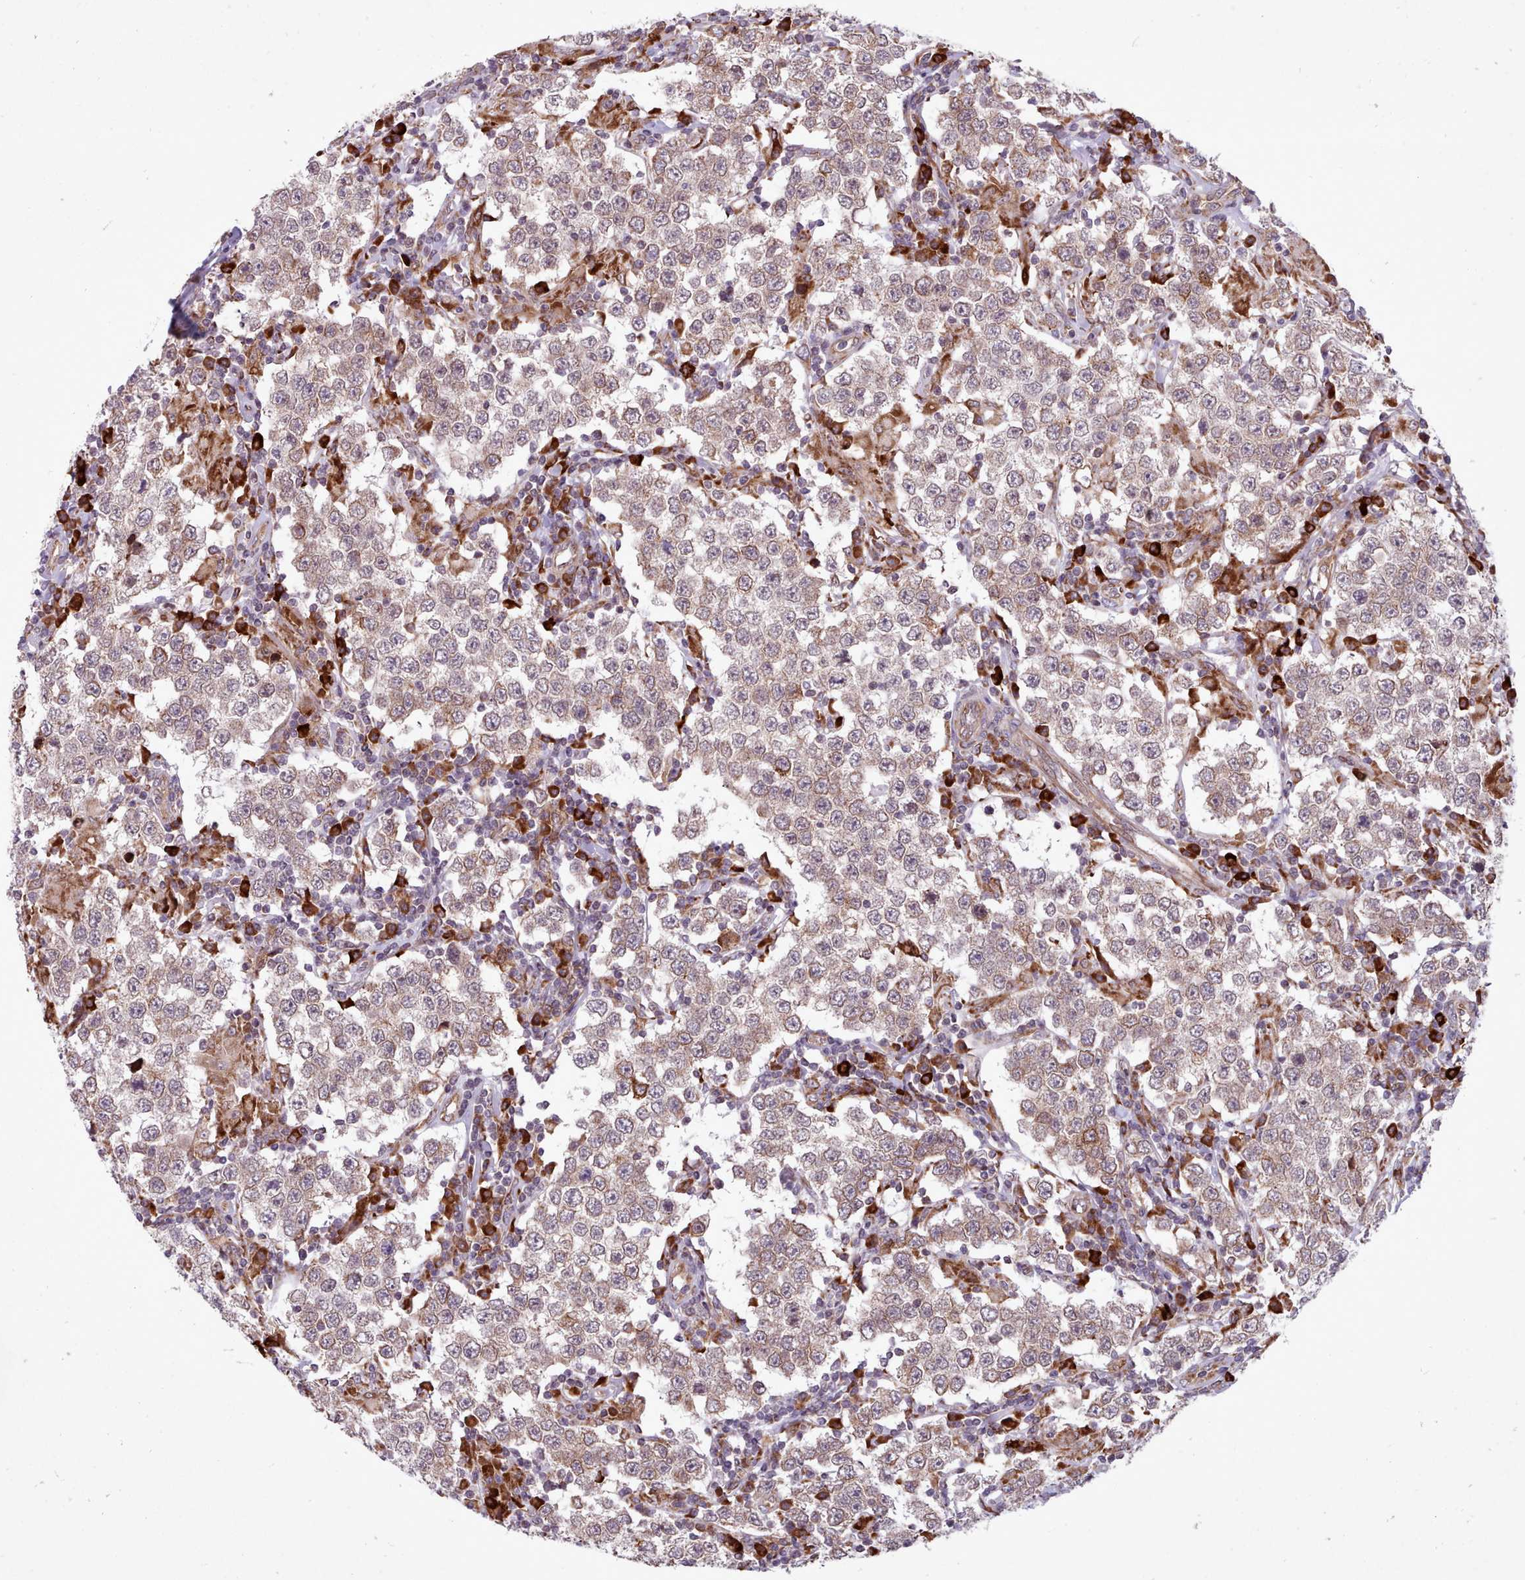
{"staining": {"intensity": "weak", "quantity": ">75%", "location": "cytoplasmic/membranous"}, "tissue": "testis cancer", "cell_type": "Tumor cells", "image_type": "cancer", "snomed": [{"axis": "morphology", "description": "Seminoma, NOS"}, {"axis": "morphology", "description": "Carcinoma, Embryonal, NOS"}, {"axis": "topography", "description": "Testis"}], "caption": "Immunohistochemistry (IHC) micrograph of neoplastic tissue: seminoma (testis) stained using immunohistochemistry (IHC) reveals low levels of weak protein expression localized specifically in the cytoplasmic/membranous of tumor cells, appearing as a cytoplasmic/membranous brown color.", "gene": "TTLL3", "patient": {"sex": "male", "age": 41}}